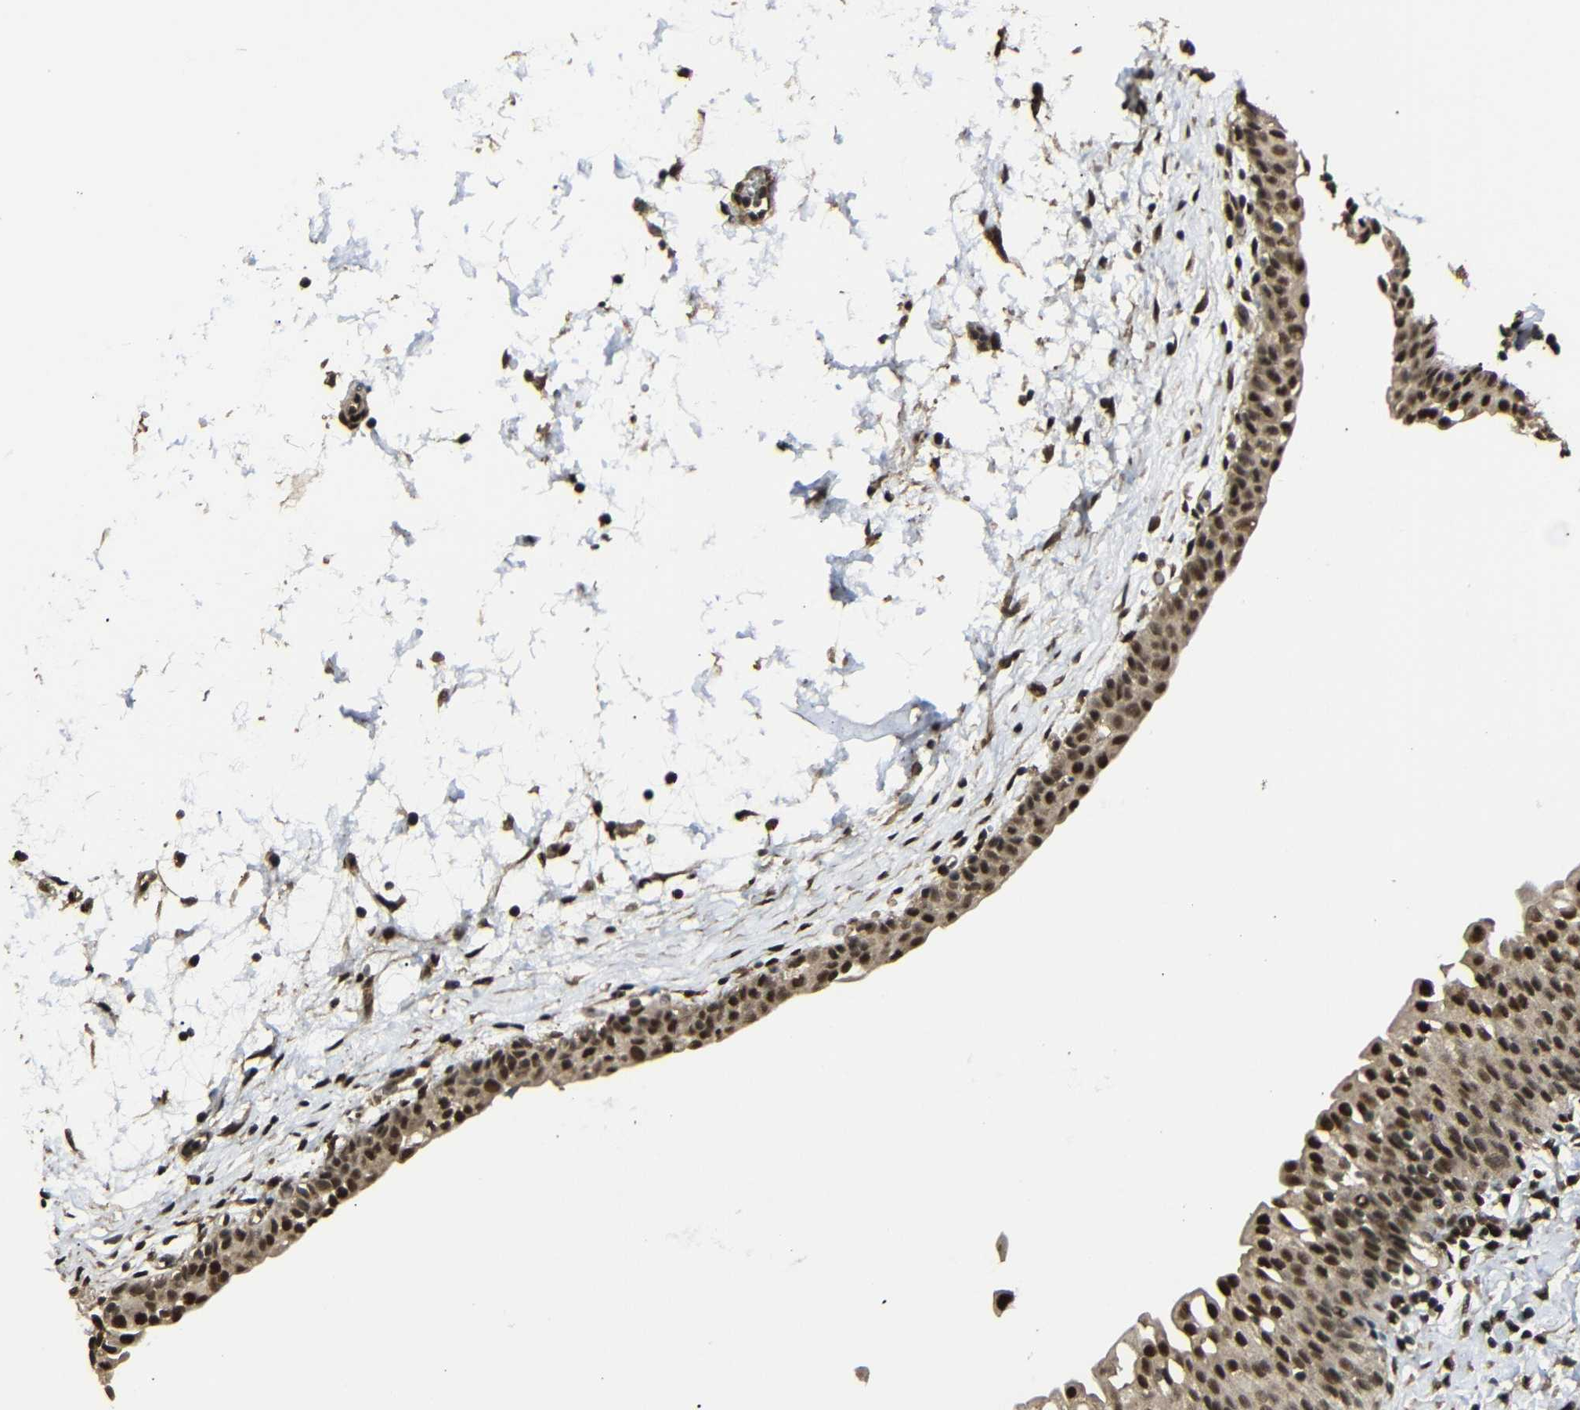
{"staining": {"intensity": "strong", "quantity": ">75%", "location": "cytoplasmic/membranous,nuclear"}, "tissue": "urinary bladder", "cell_type": "Urothelial cells", "image_type": "normal", "snomed": [{"axis": "morphology", "description": "Normal tissue, NOS"}, {"axis": "topography", "description": "Urinary bladder"}], "caption": "Protein analysis of unremarkable urinary bladder exhibits strong cytoplasmic/membranous,nuclear staining in about >75% of urothelial cells. (IHC, brightfield microscopy, high magnification).", "gene": "TBX2", "patient": {"sex": "male", "age": 55}}